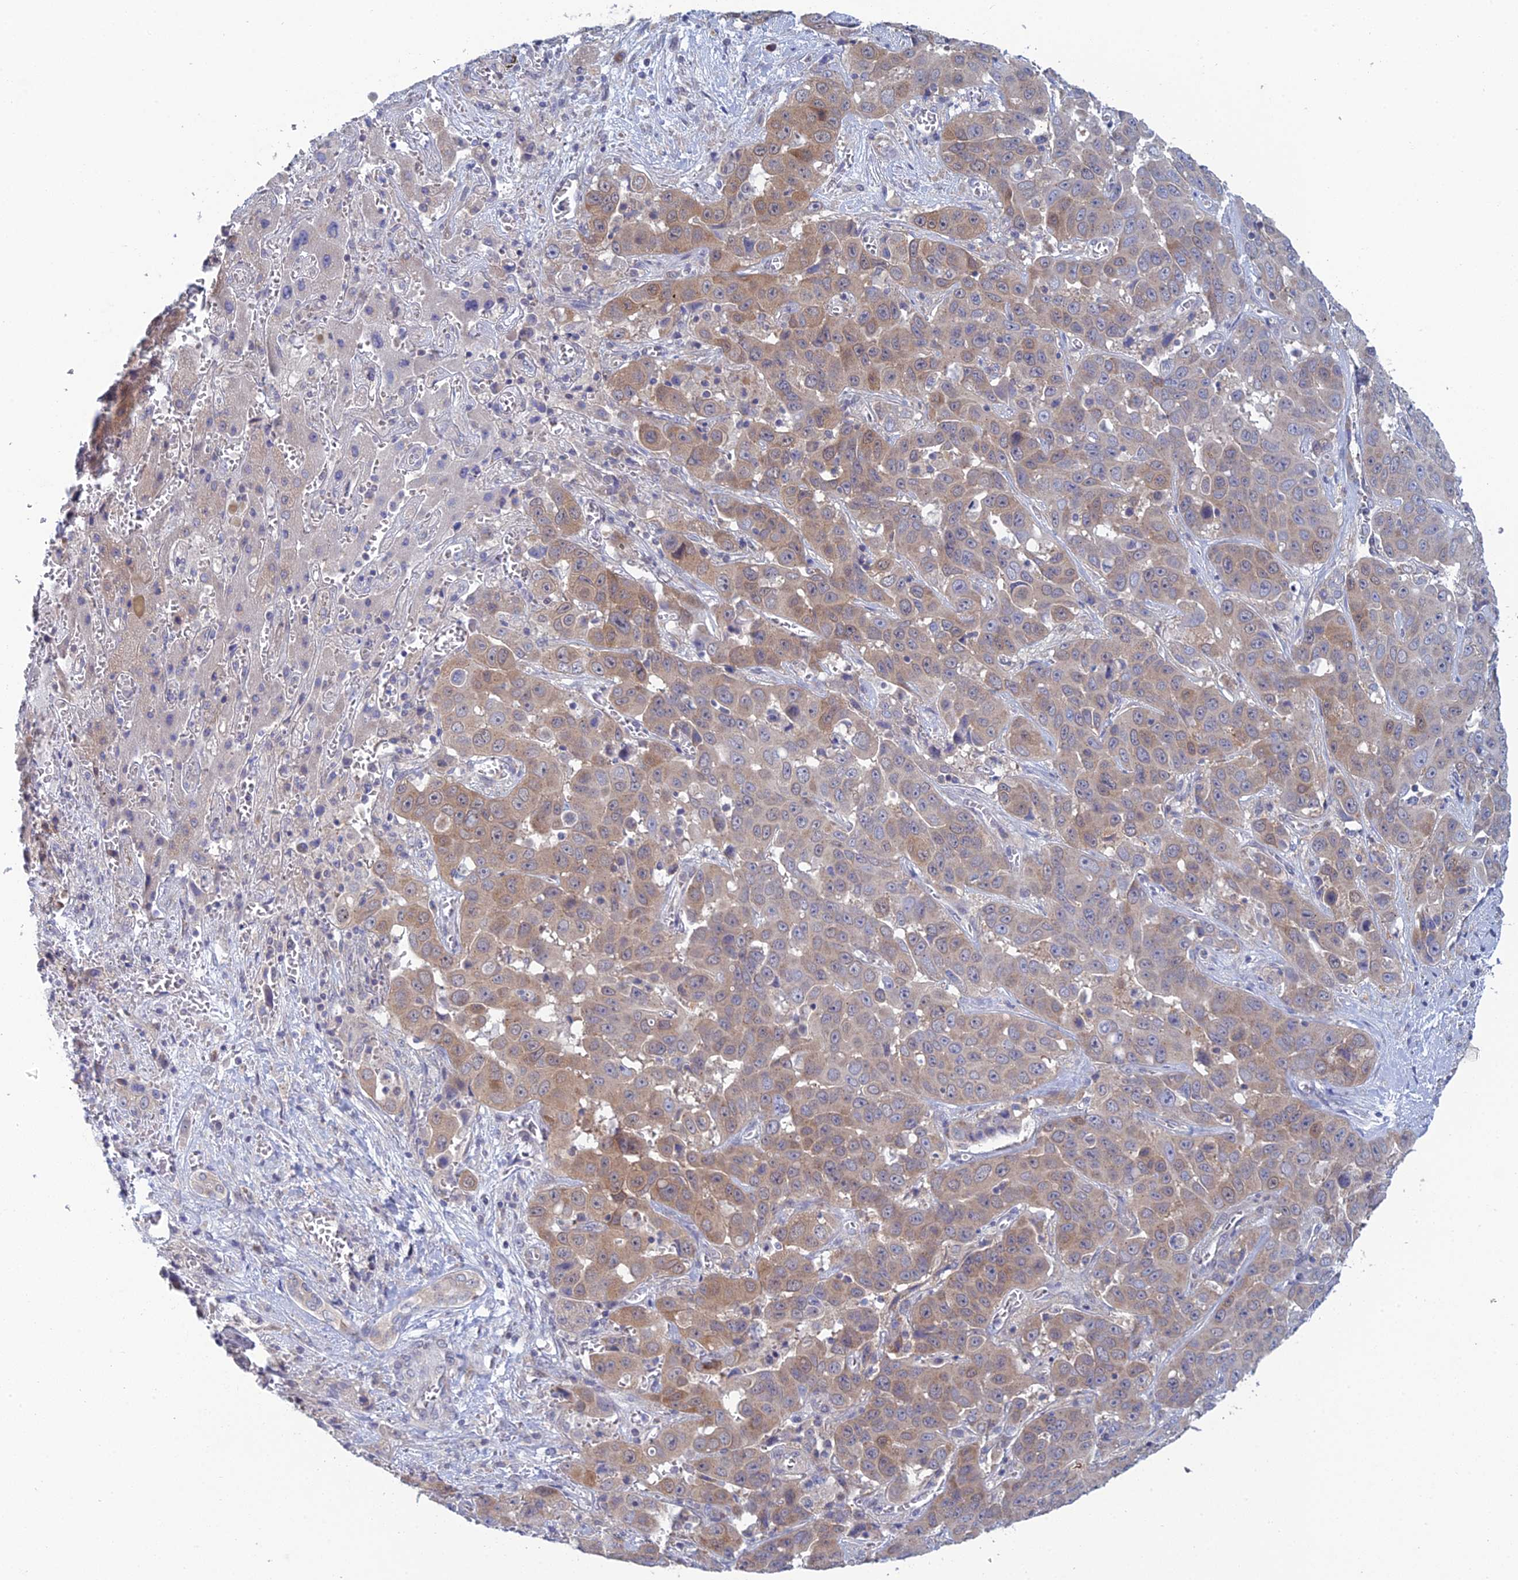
{"staining": {"intensity": "weak", "quantity": "25%-75%", "location": "cytoplasmic/membranous"}, "tissue": "liver cancer", "cell_type": "Tumor cells", "image_type": "cancer", "snomed": [{"axis": "morphology", "description": "Cholangiocarcinoma"}, {"axis": "topography", "description": "Liver"}], "caption": "An image of cholangiocarcinoma (liver) stained for a protein exhibits weak cytoplasmic/membranous brown staining in tumor cells. (Brightfield microscopy of DAB IHC at high magnification).", "gene": "SRA1", "patient": {"sex": "female", "age": 52}}